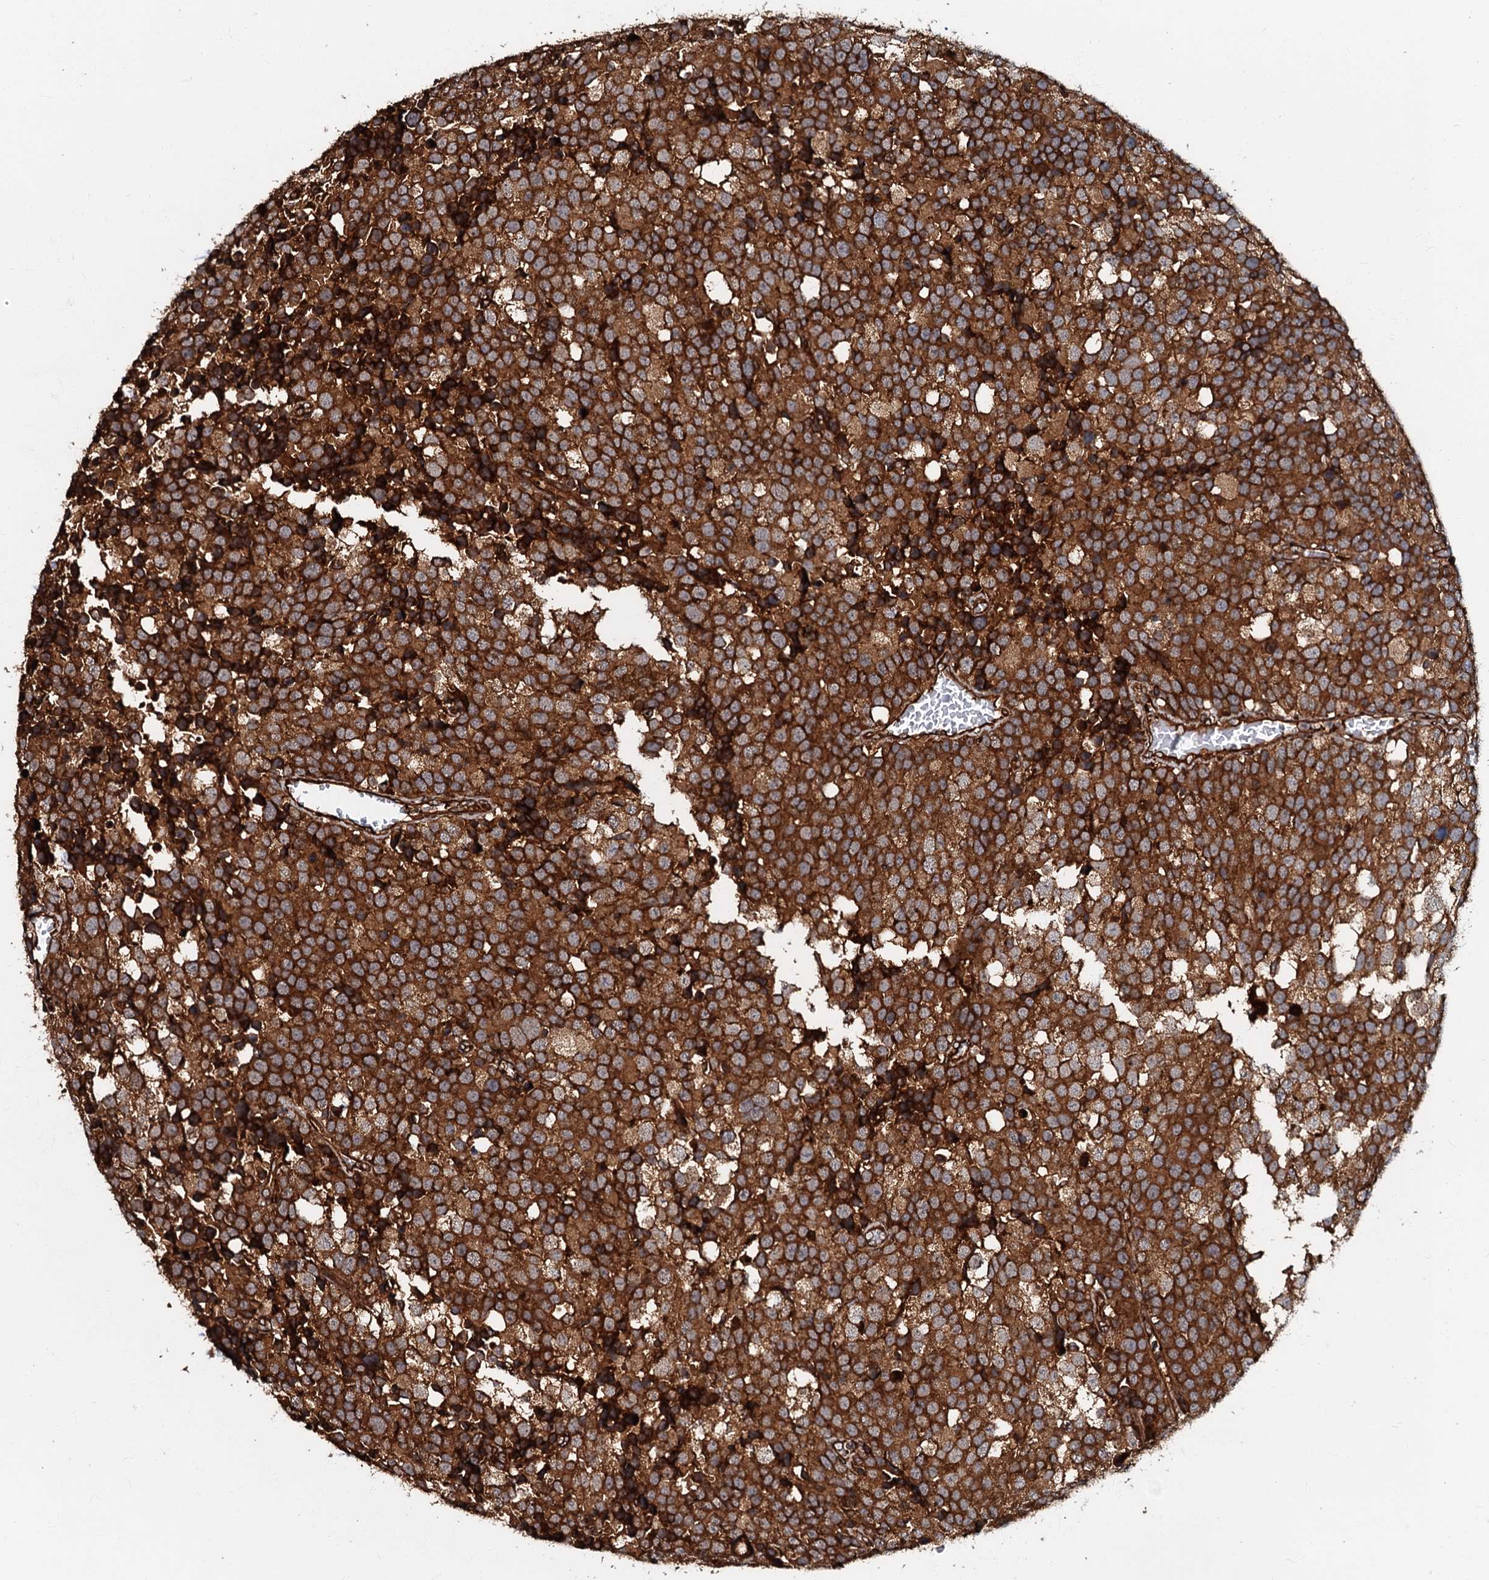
{"staining": {"intensity": "strong", "quantity": ">75%", "location": "cytoplasmic/membranous"}, "tissue": "testis cancer", "cell_type": "Tumor cells", "image_type": "cancer", "snomed": [{"axis": "morphology", "description": "Seminoma, NOS"}, {"axis": "topography", "description": "Testis"}], "caption": "Immunohistochemistry (IHC) of seminoma (testis) shows high levels of strong cytoplasmic/membranous expression in approximately >75% of tumor cells.", "gene": "BLOC1S6", "patient": {"sex": "male", "age": 71}}